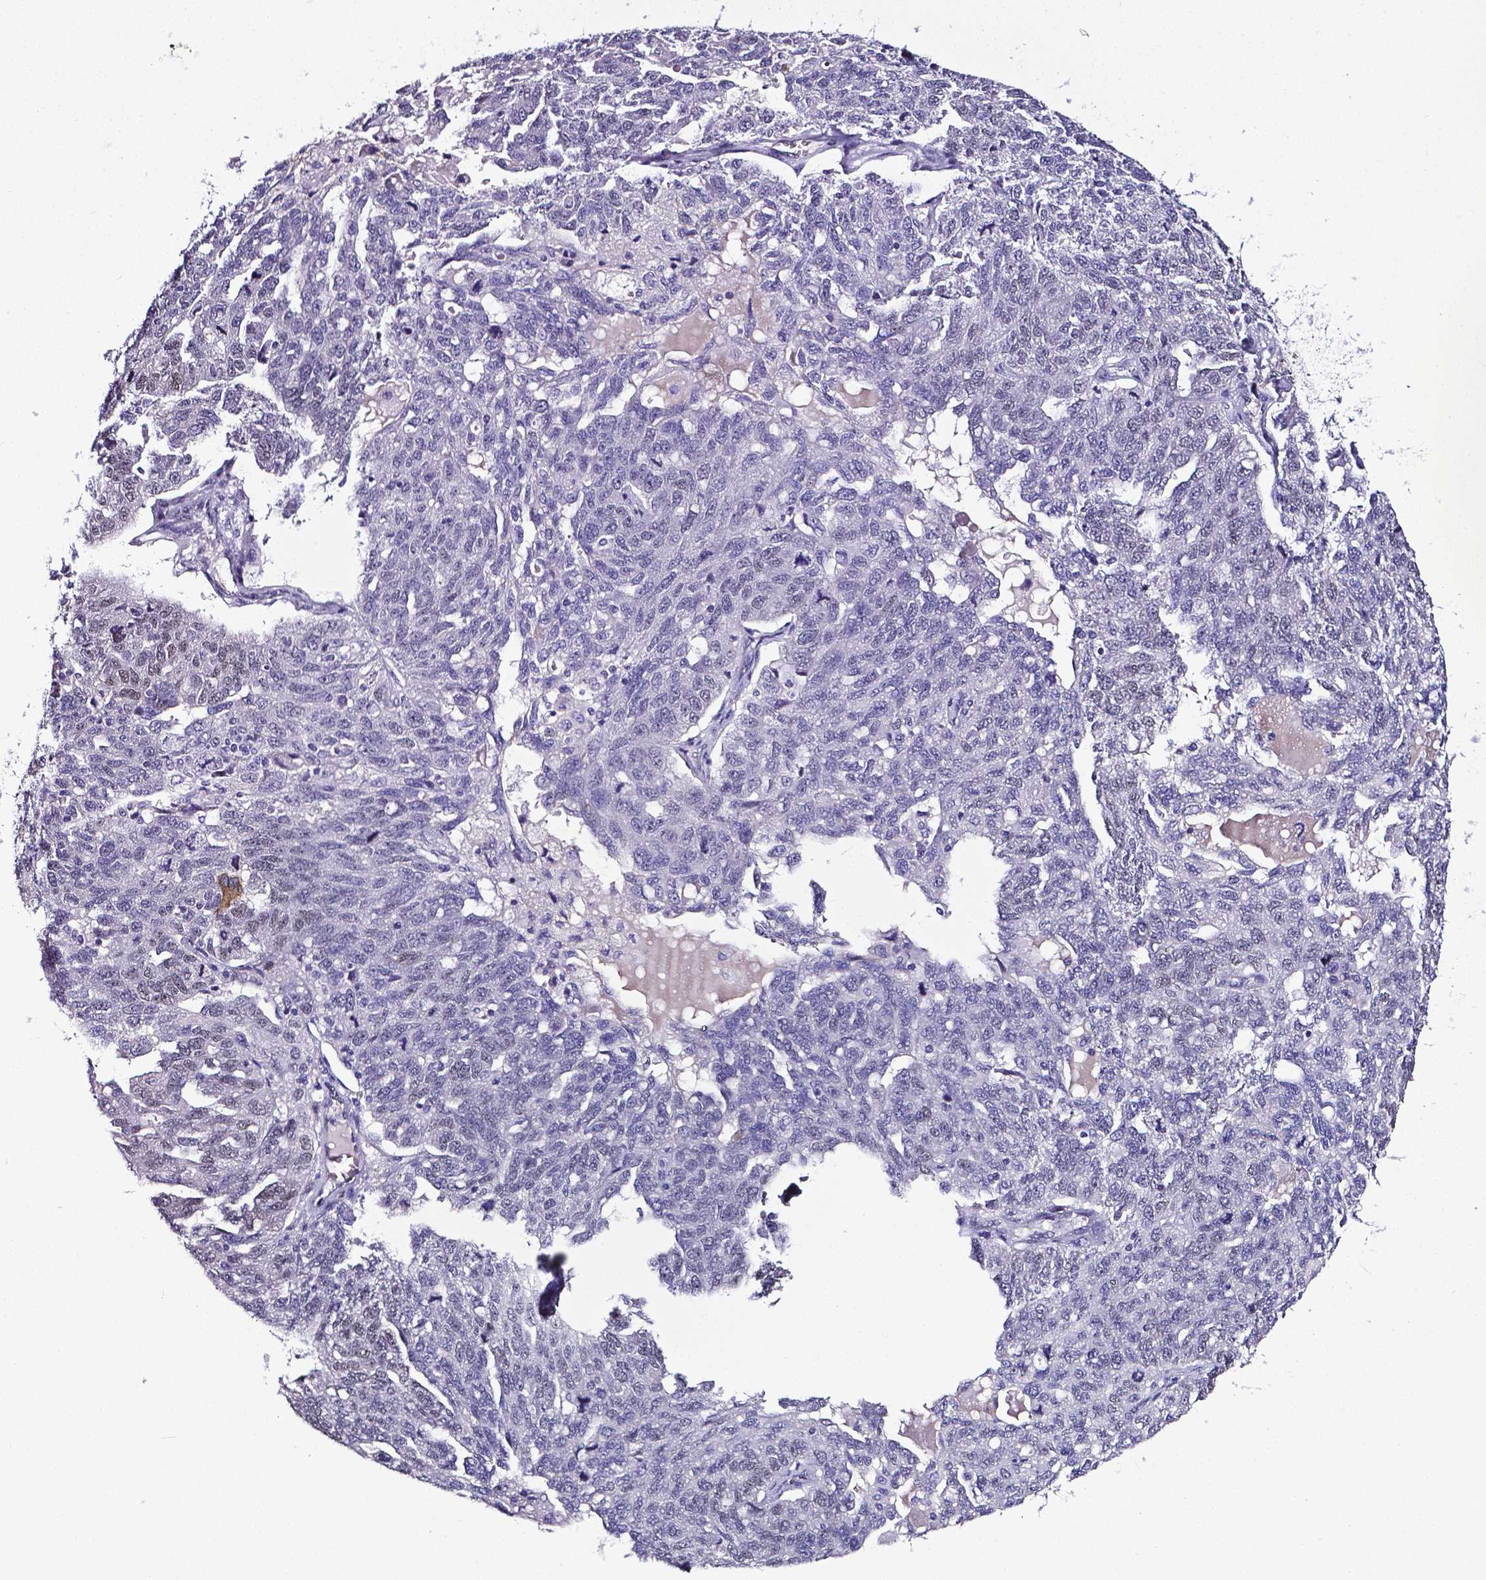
{"staining": {"intensity": "weak", "quantity": "<25%", "location": "nuclear"}, "tissue": "ovarian cancer", "cell_type": "Tumor cells", "image_type": "cancer", "snomed": [{"axis": "morphology", "description": "Cystadenocarcinoma, serous, NOS"}, {"axis": "topography", "description": "Ovary"}], "caption": "Tumor cells are negative for brown protein staining in ovarian cancer (serous cystadenocarcinoma). (Stains: DAB (3,3'-diaminobenzidine) immunohistochemistry (IHC) with hematoxylin counter stain, Microscopy: brightfield microscopy at high magnification).", "gene": "PTGER3", "patient": {"sex": "female", "age": 71}}